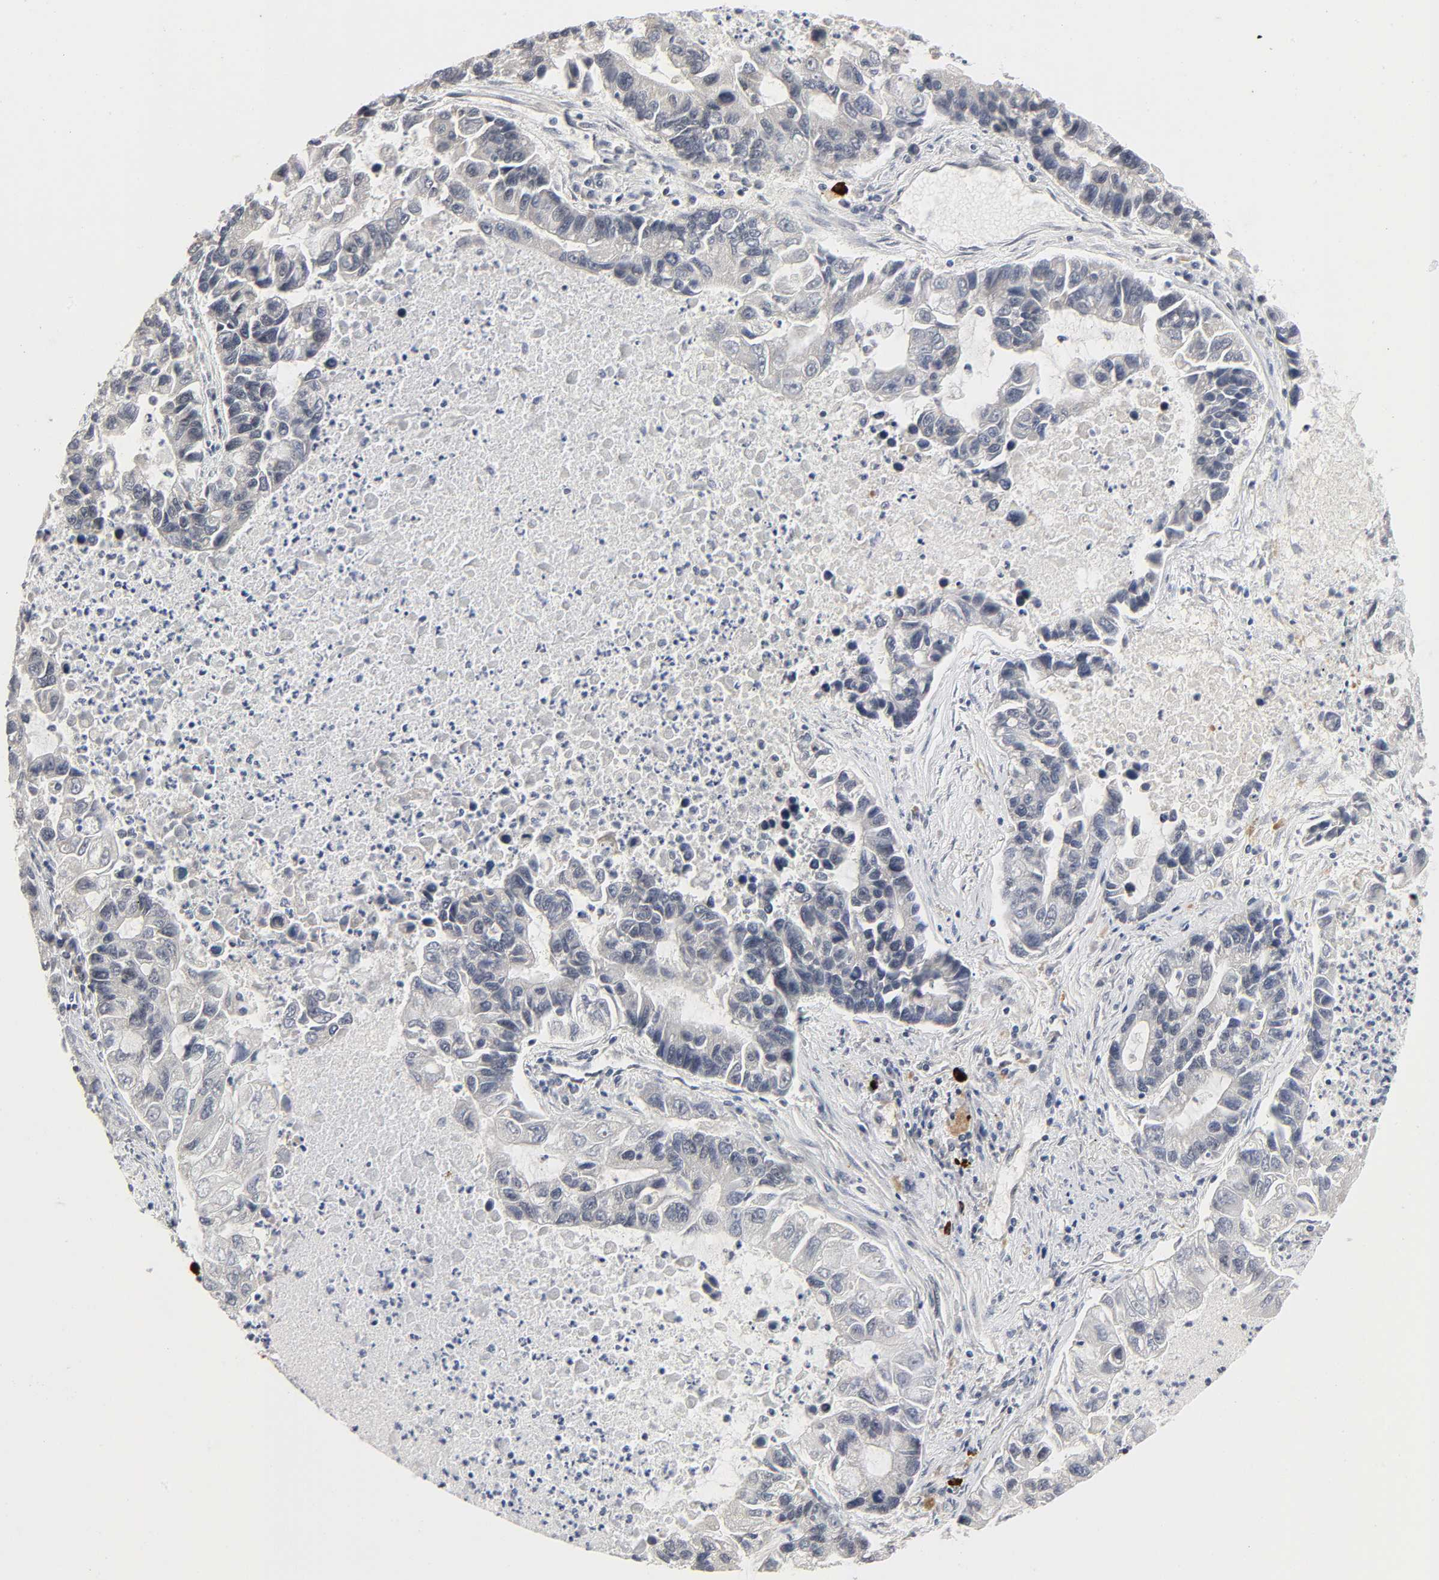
{"staining": {"intensity": "negative", "quantity": "none", "location": "none"}, "tissue": "lung cancer", "cell_type": "Tumor cells", "image_type": "cancer", "snomed": [{"axis": "morphology", "description": "Adenocarcinoma, NOS"}, {"axis": "topography", "description": "Lung"}], "caption": "Tumor cells are negative for brown protein staining in lung cancer.", "gene": "ZKSCAN8", "patient": {"sex": "female", "age": 51}}